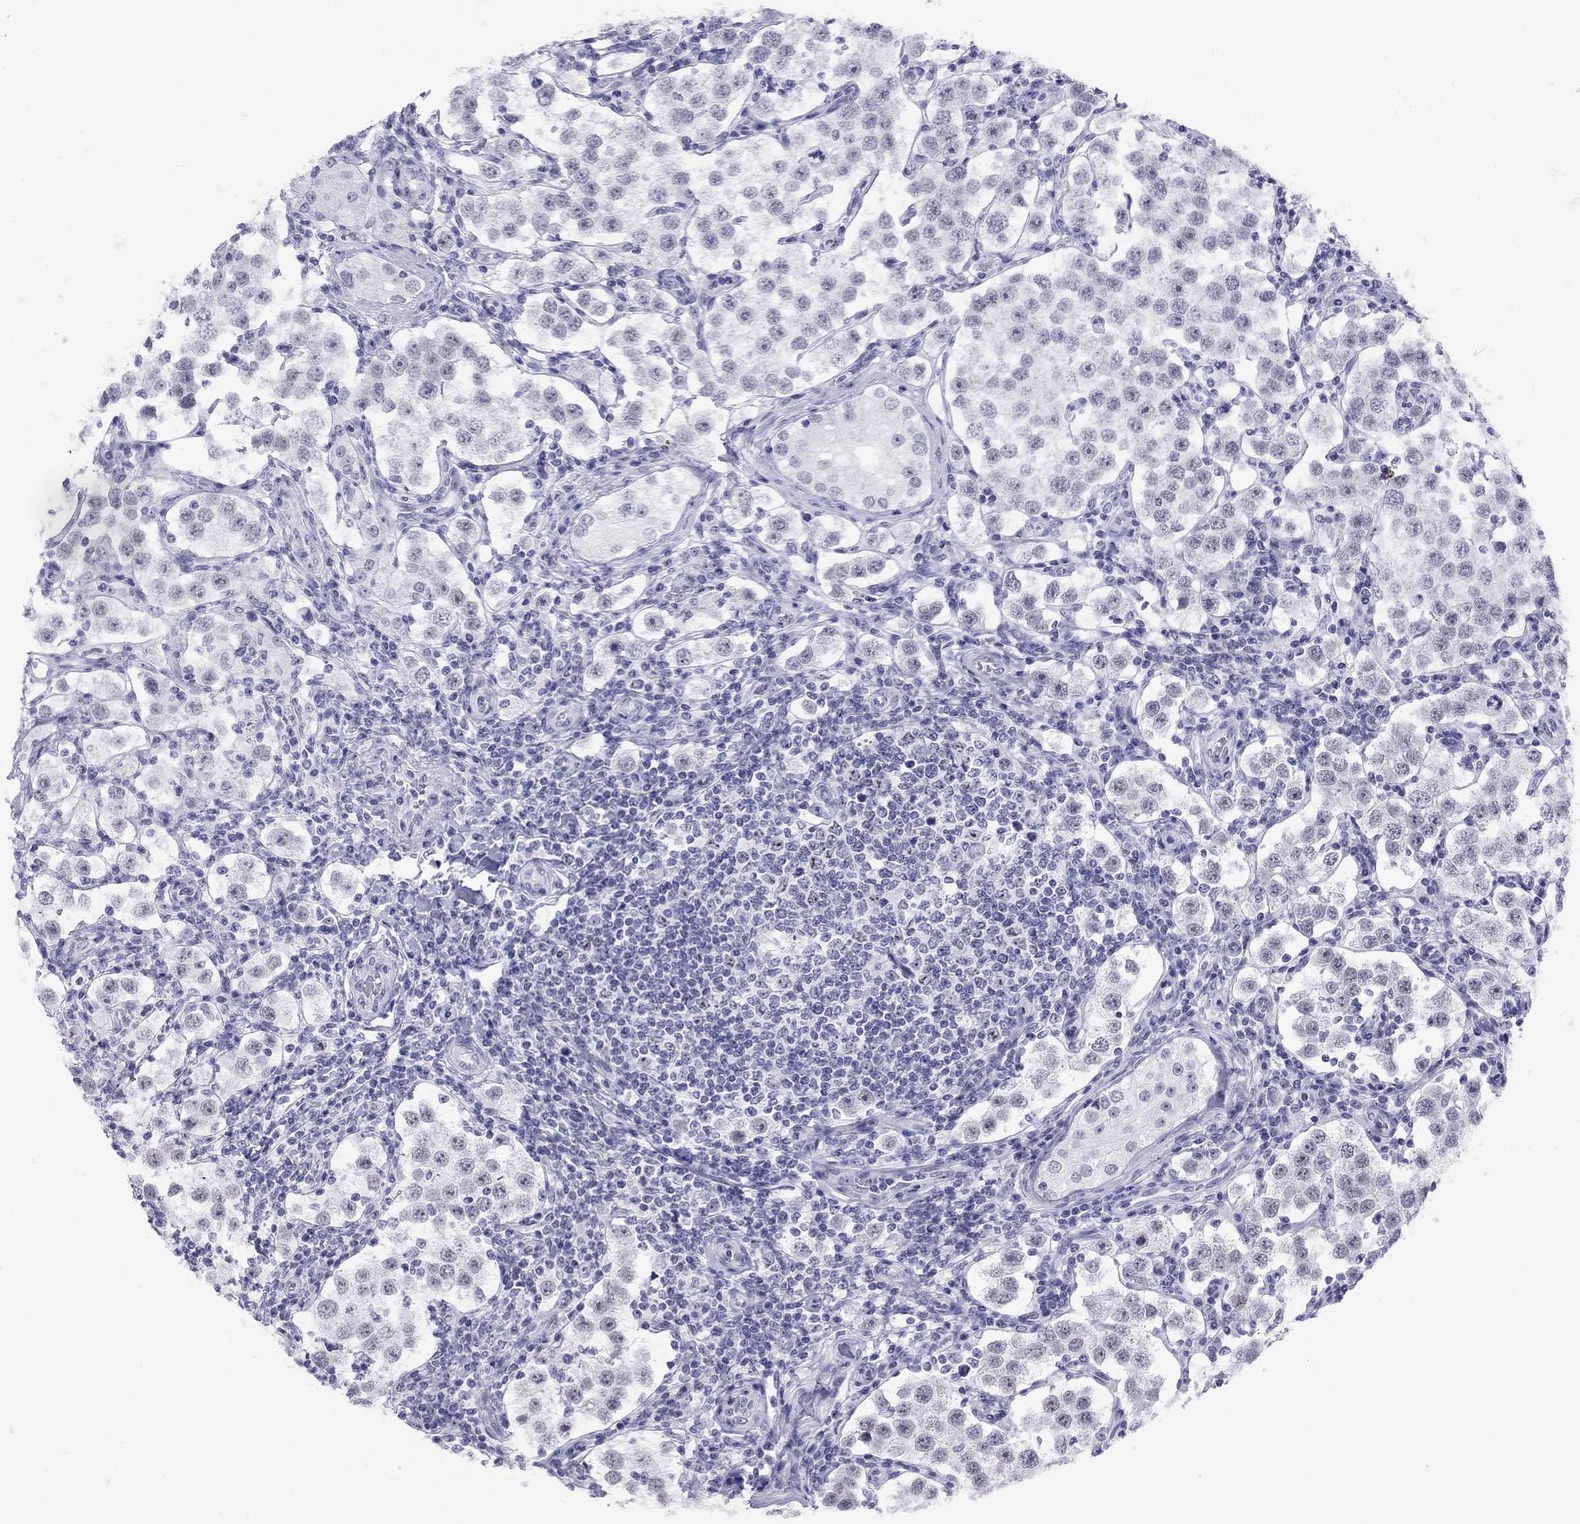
{"staining": {"intensity": "negative", "quantity": "none", "location": "none"}, "tissue": "testis cancer", "cell_type": "Tumor cells", "image_type": "cancer", "snomed": [{"axis": "morphology", "description": "Seminoma, NOS"}, {"axis": "topography", "description": "Testis"}], "caption": "Histopathology image shows no significant protein expression in tumor cells of testis cancer (seminoma).", "gene": "LYAR", "patient": {"sex": "male", "age": 37}}